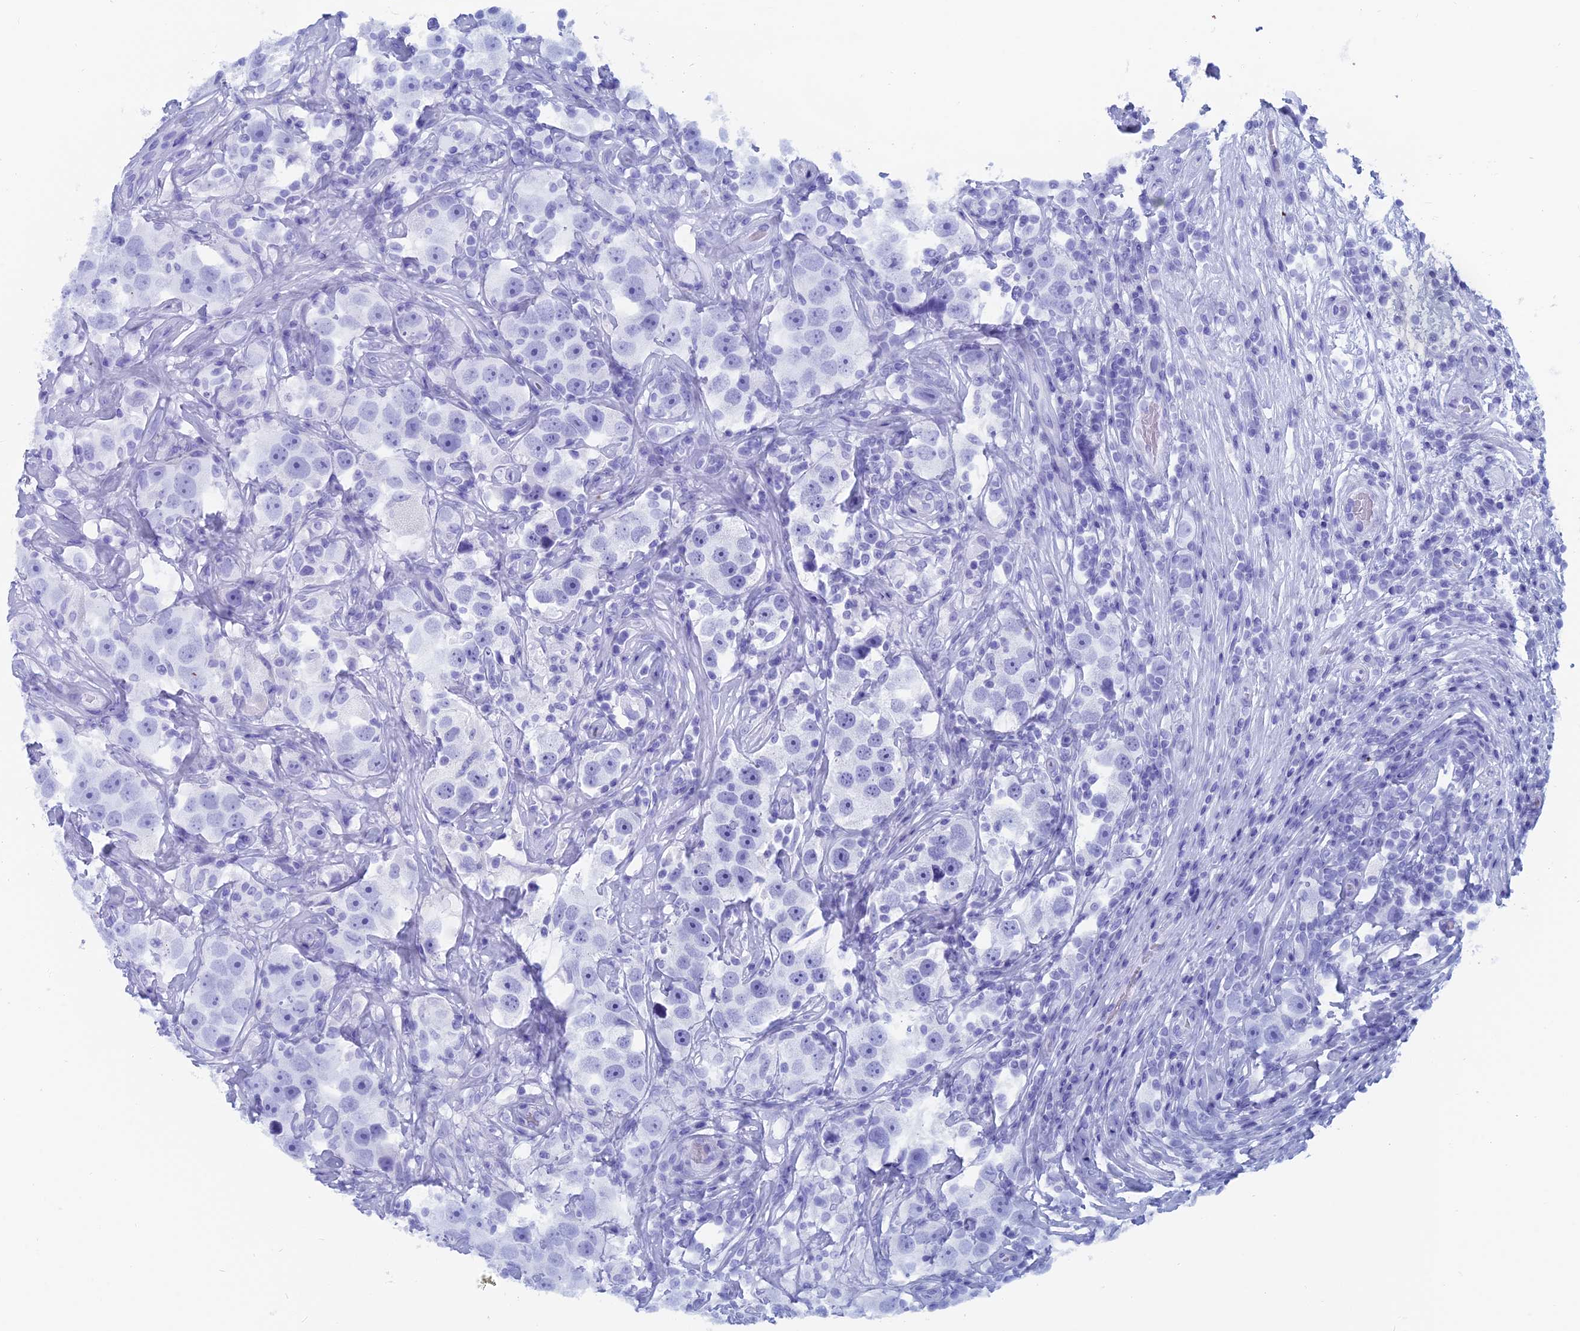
{"staining": {"intensity": "negative", "quantity": "none", "location": "none"}, "tissue": "testis cancer", "cell_type": "Tumor cells", "image_type": "cancer", "snomed": [{"axis": "morphology", "description": "Seminoma, NOS"}, {"axis": "topography", "description": "Testis"}], "caption": "The histopathology image displays no significant positivity in tumor cells of seminoma (testis).", "gene": "CAPS", "patient": {"sex": "male", "age": 49}}